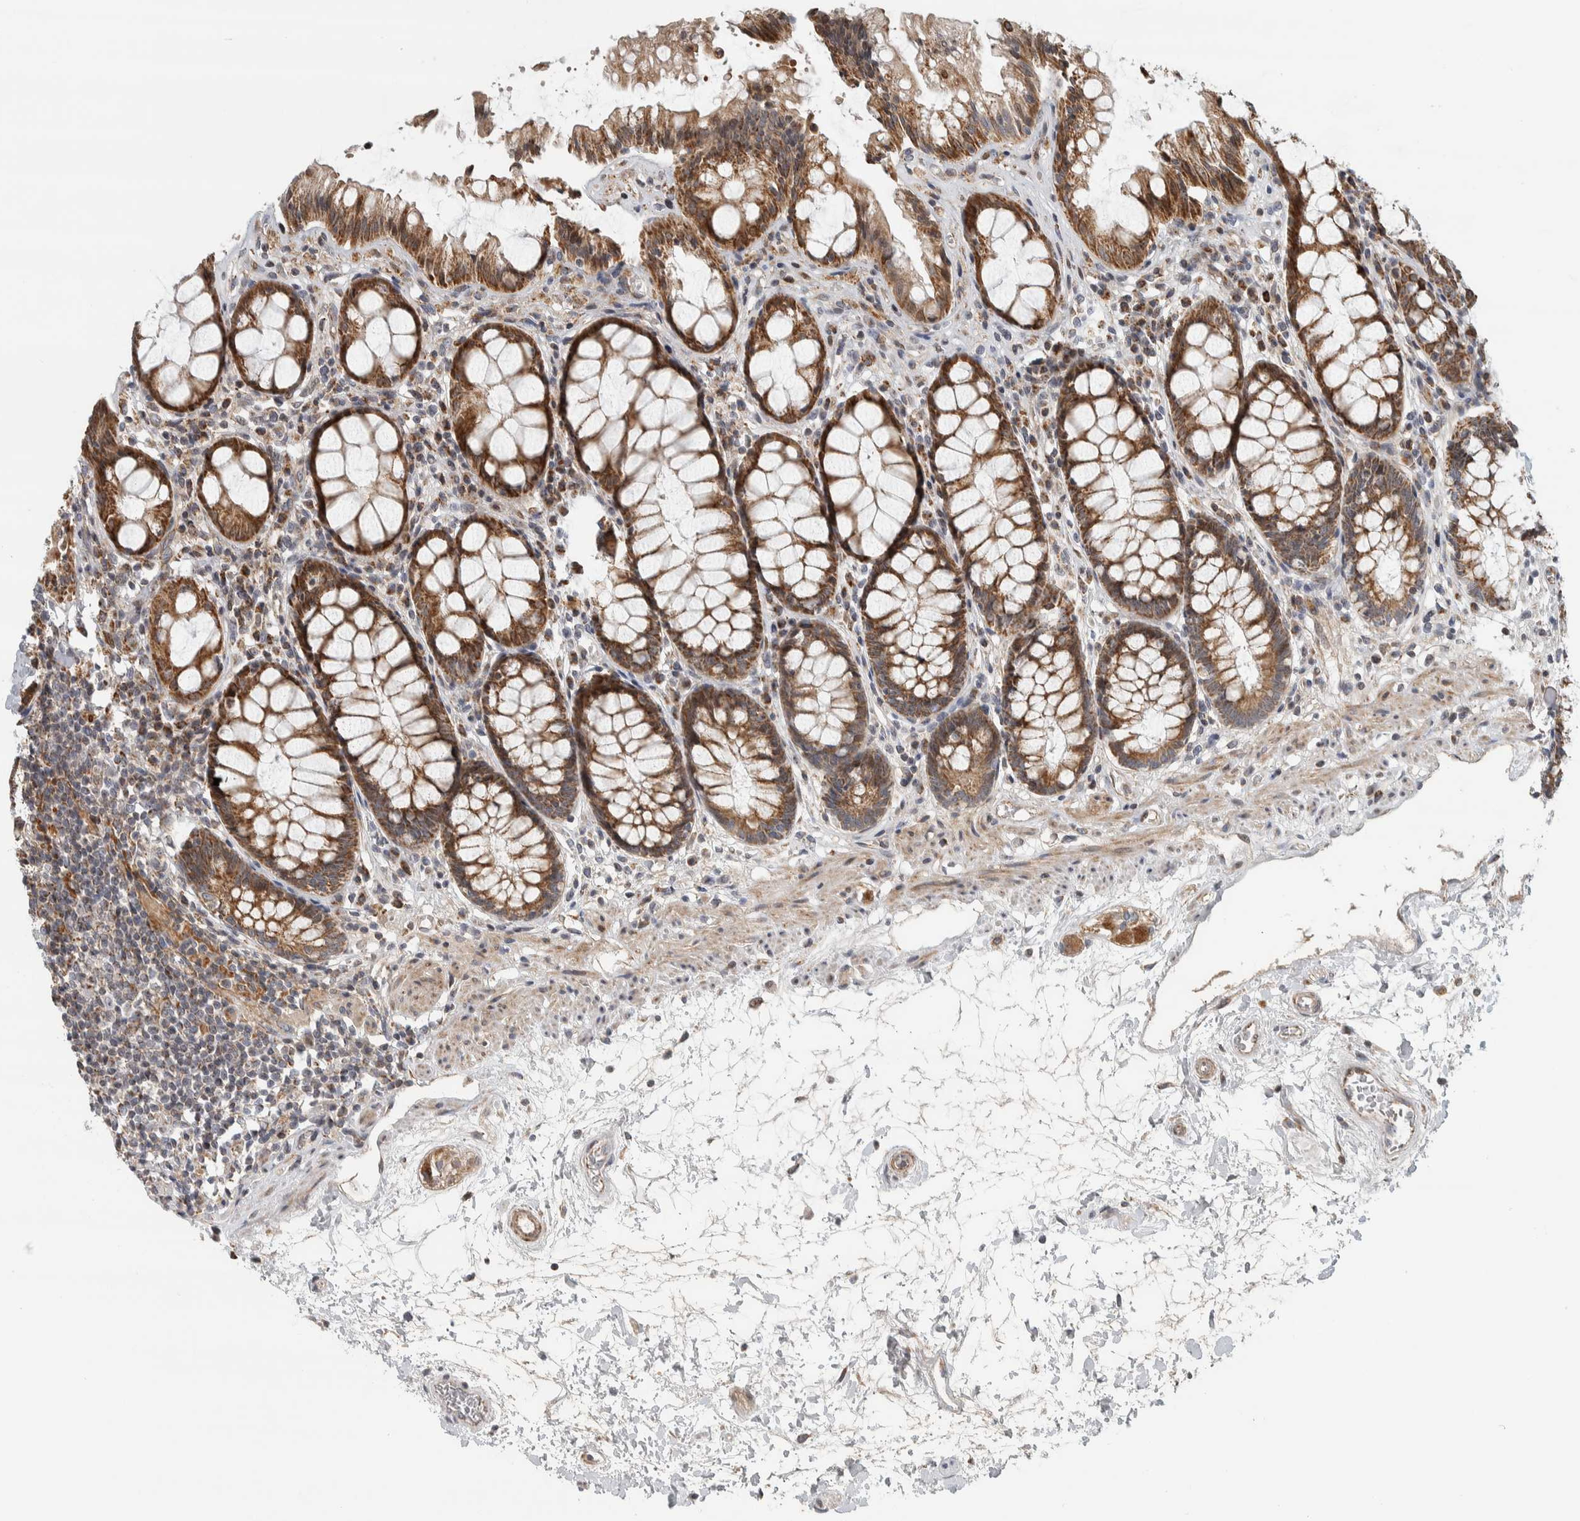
{"staining": {"intensity": "moderate", "quantity": ">75%", "location": "cytoplasmic/membranous"}, "tissue": "rectum", "cell_type": "Glandular cells", "image_type": "normal", "snomed": [{"axis": "morphology", "description": "Normal tissue, NOS"}, {"axis": "topography", "description": "Rectum"}], "caption": "Glandular cells show medium levels of moderate cytoplasmic/membranous expression in about >75% of cells in normal rectum. Immunohistochemistry (ihc) stains the protein of interest in brown and the nuclei are stained blue.", "gene": "AFP", "patient": {"sex": "male", "age": 64}}